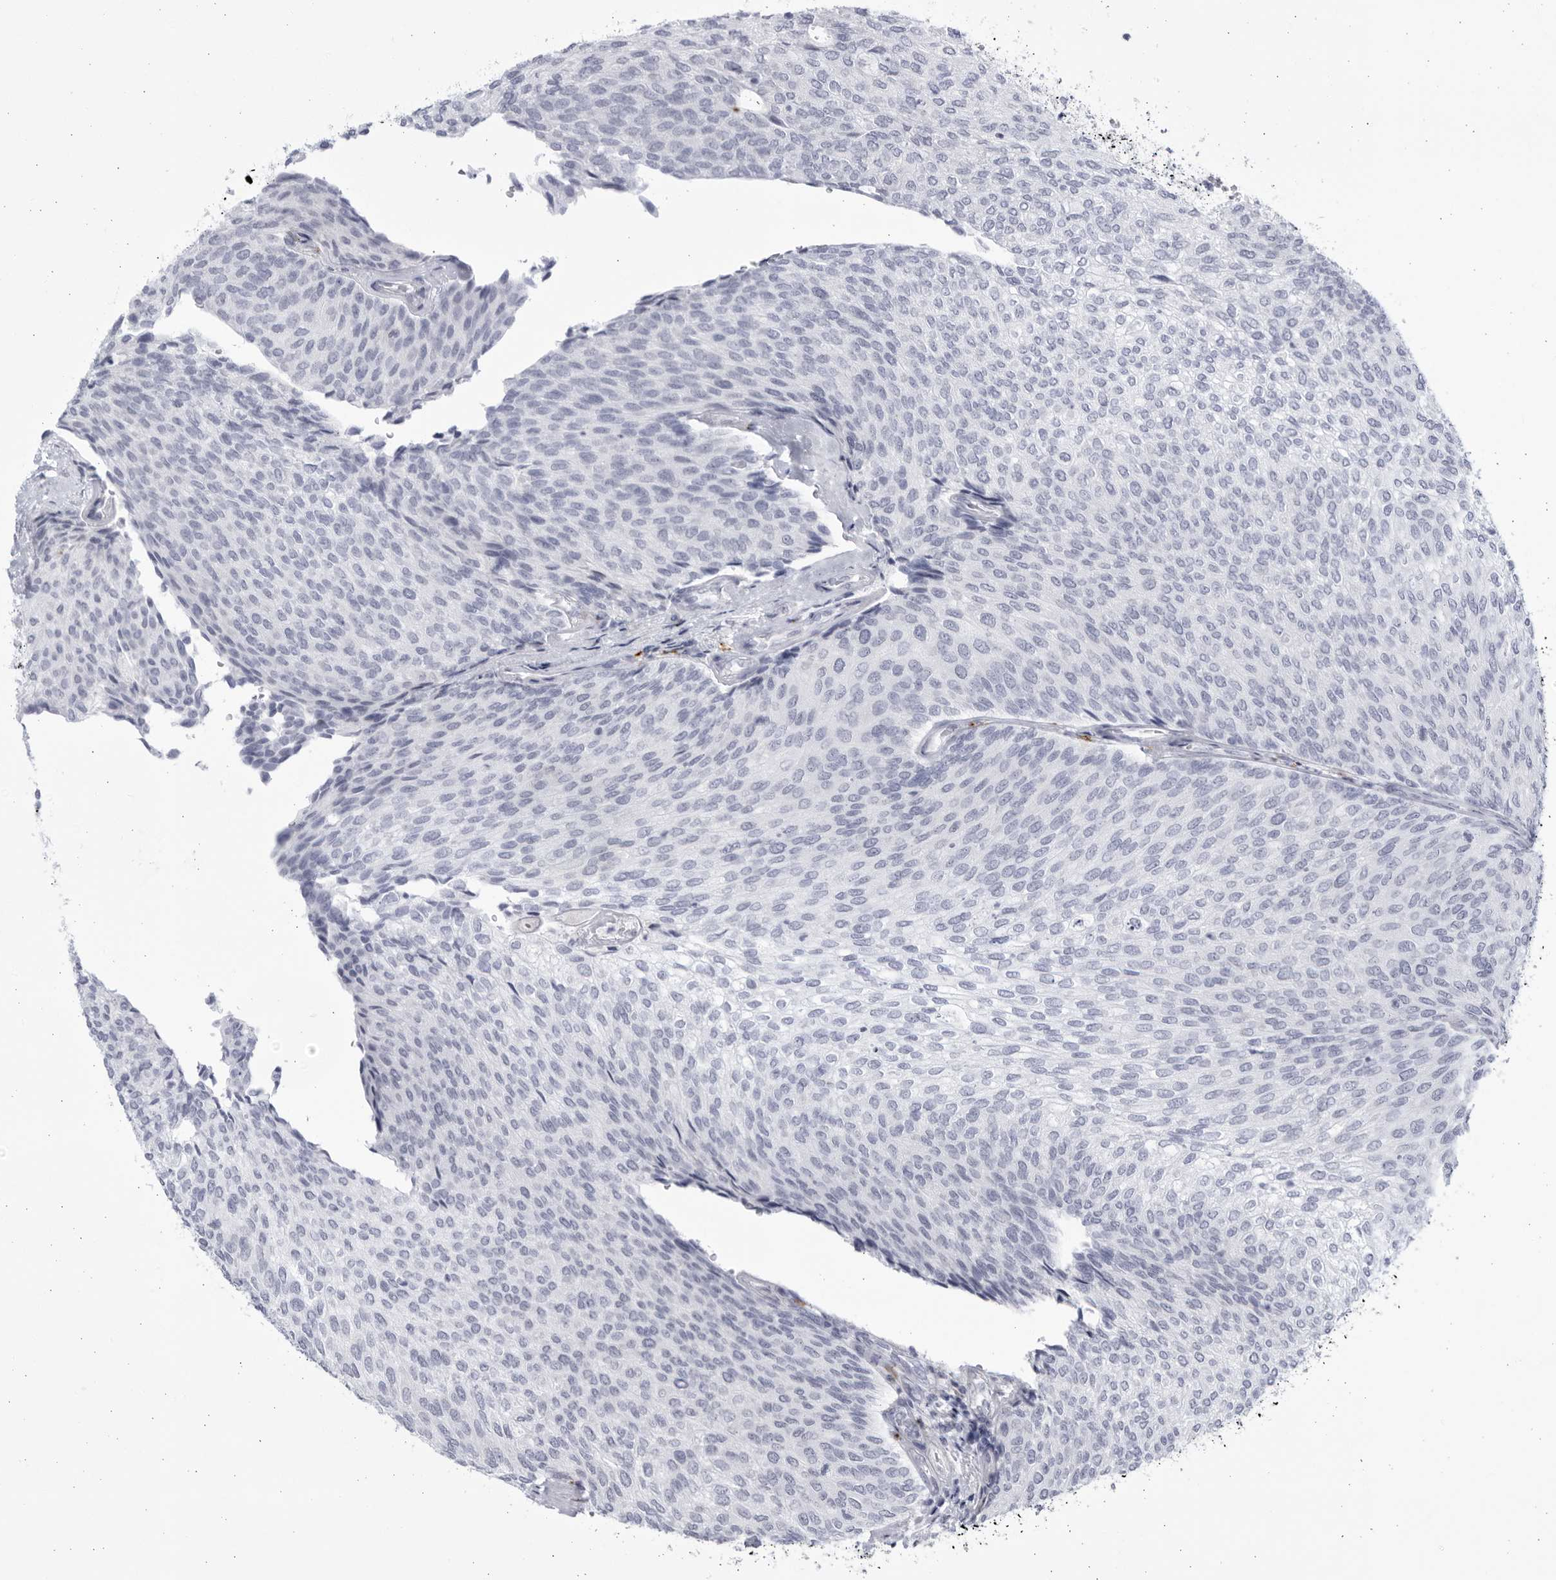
{"staining": {"intensity": "negative", "quantity": "none", "location": "none"}, "tissue": "urothelial cancer", "cell_type": "Tumor cells", "image_type": "cancer", "snomed": [{"axis": "morphology", "description": "Urothelial carcinoma, Low grade"}, {"axis": "topography", "description": "Urinary bladder"}], "caption": "The IHC image has no significant positivity in tumor cells of urothelial carcinoma (low-grade) tissue. The staining was performed using DAB to visualize the protein expression in brown, while the nuclei were stained in blue with hematoxylin (Magnification: 20x).", "gene": "CCDC181", "patient": {"sex": "female", "age": 79}}